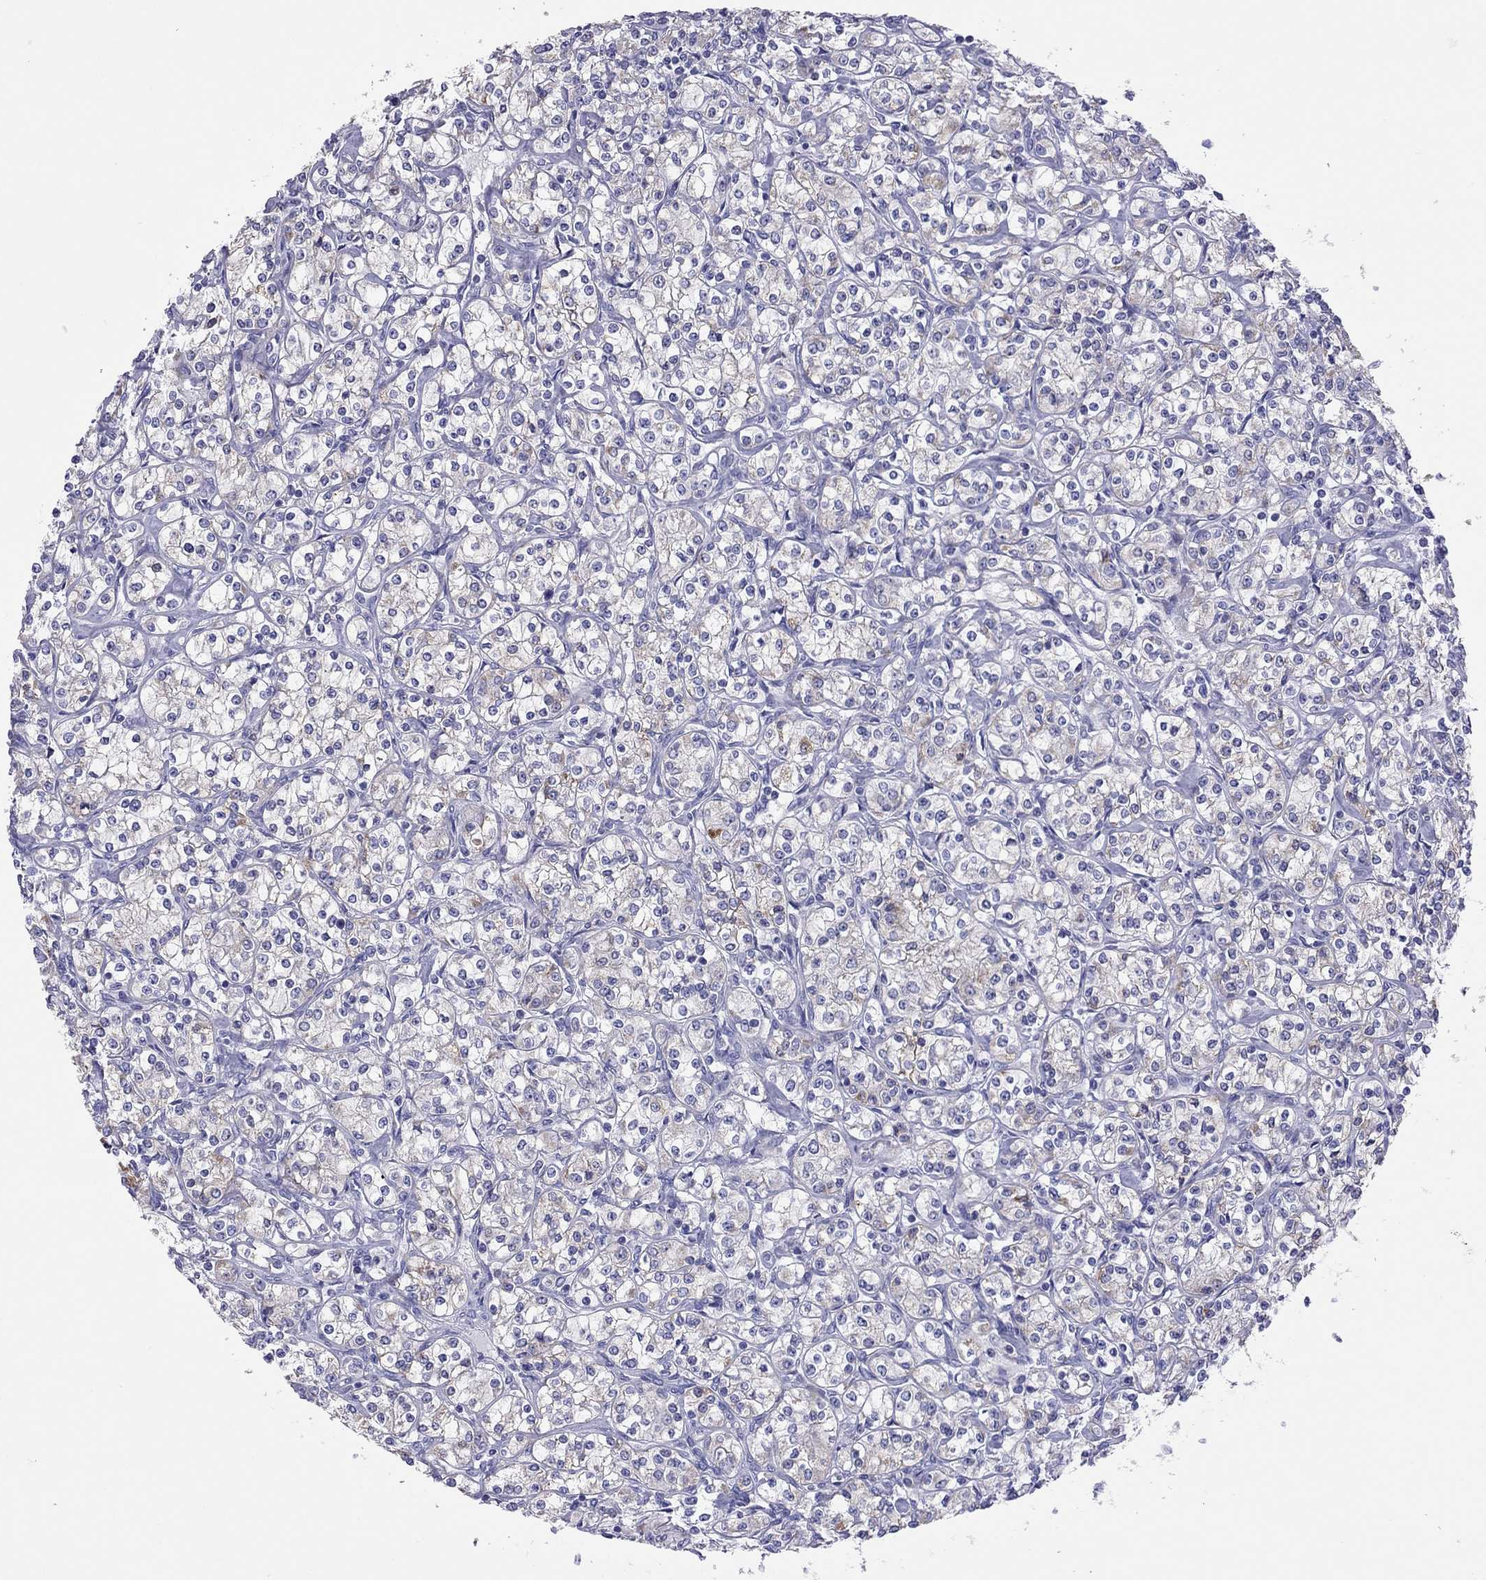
{"staining": {"intensity": "negative", "quantity": "none", "location": "none"}, "tissue": "renal cancer", "cell_type": "Tumor cells", "image_type": "cancer", "snomed": [{"axis": "morphology", "description": "Adenocarcinoma, NOS"}, {"axis": "topography", "description": "Kidney"}], "caption": "Renal cancer was stained to show a protein in brown. There is no significant expression in tumor cells.", "gene": "COL9A1", "patient": {"sex": "male", "age": 77}}